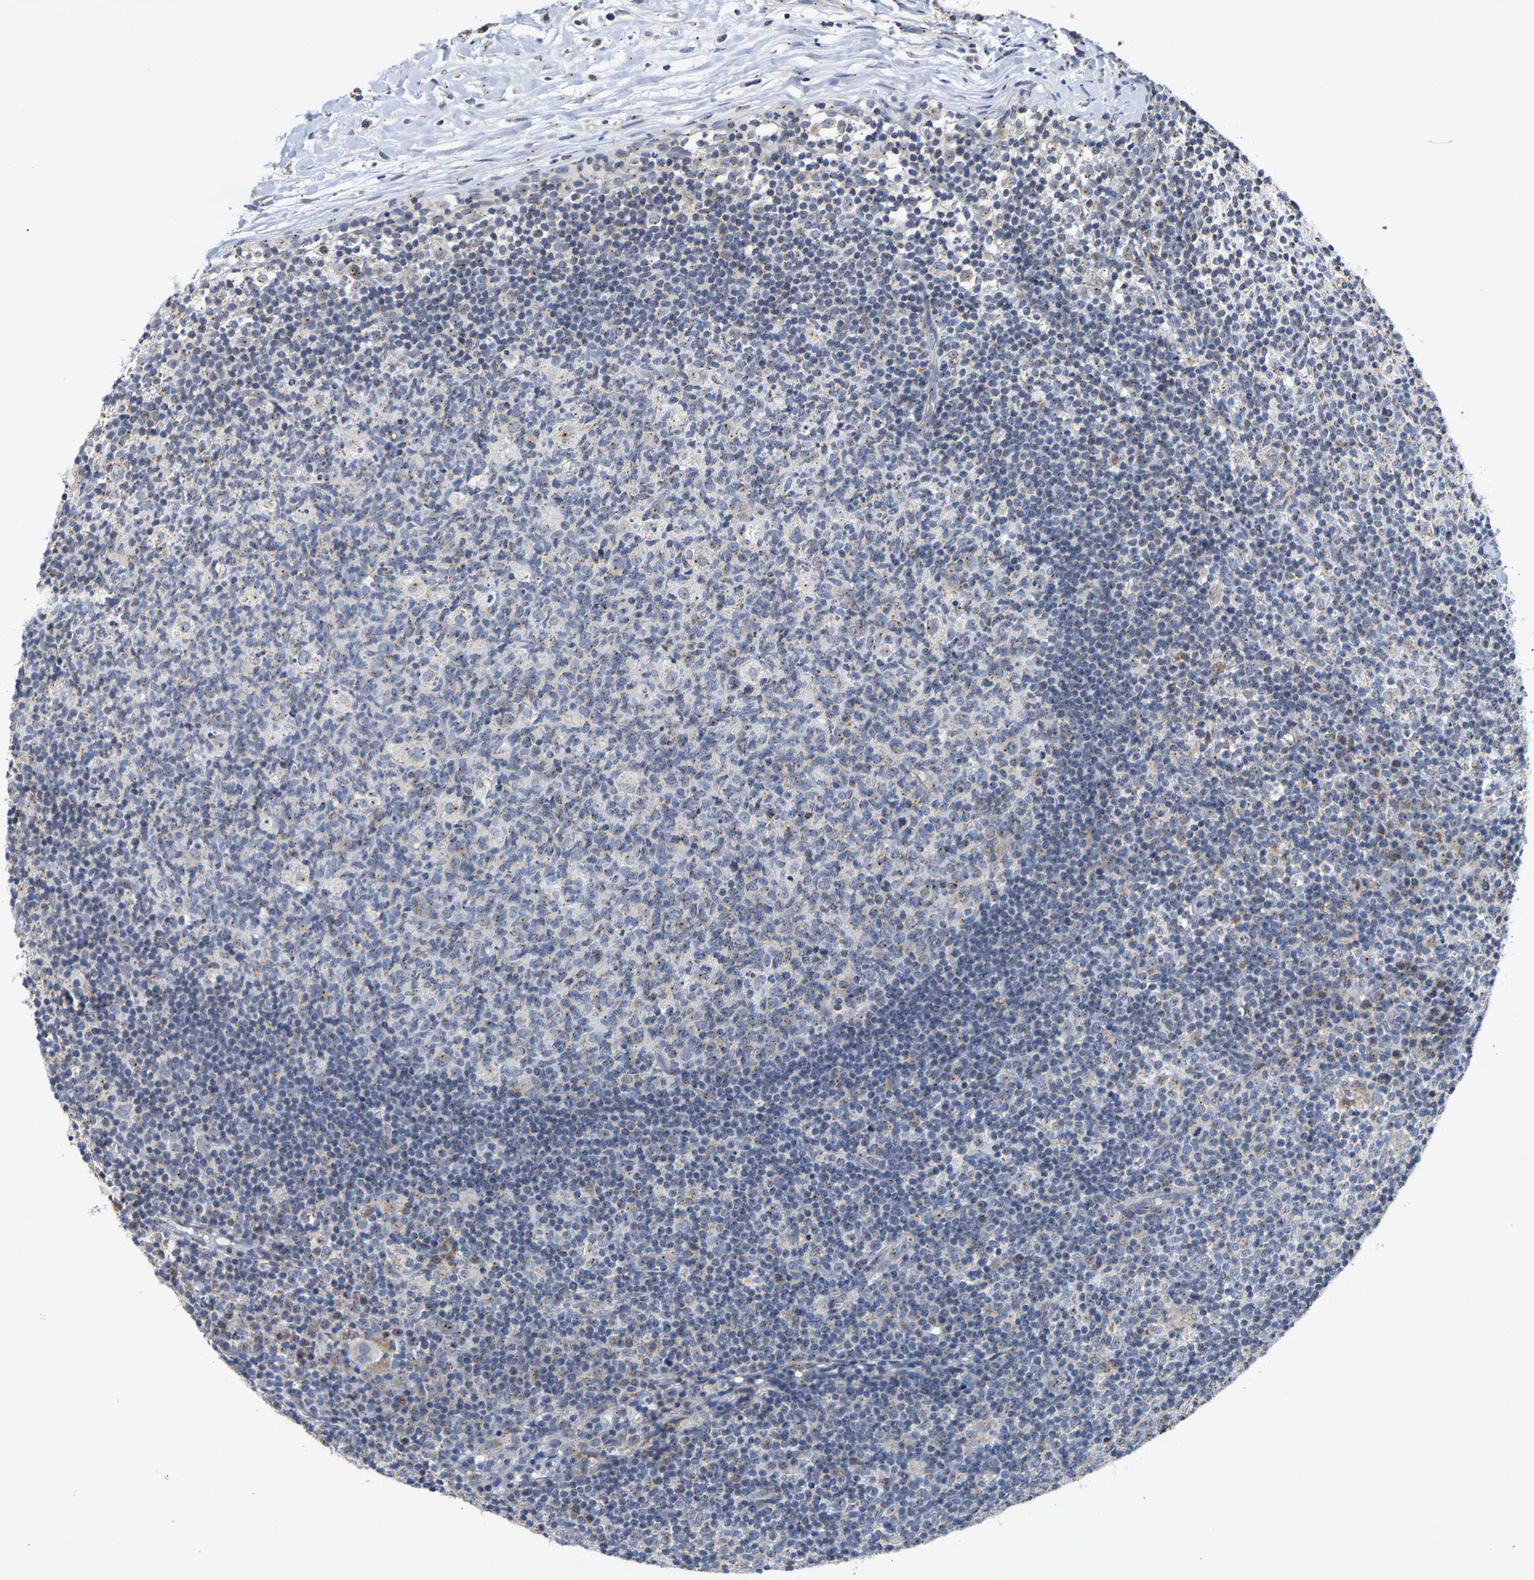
{"staining": {"intensity": "weak", "quantity": "25%-75%", "location": "cytoplasmic/membranous"}, "tissue": "lymph node", "cell_type": "Germinal center cells", "image_type": "normal", "snomed": [{"axis": "morphology", "description": "Normal tissue, NOS"}, {"axis": "morphology", "description": "Inflammation, NOS"}, {"axis": "topography", "description": "Lymph node"}], "caption": "Brown immunohistochemical staining in unremarkable human lymph node displays weak cytoplasmic/membranous positivity in about 25%-75% of germinal center cells. Nuclei are stained in blue.", "gene": "PCNT", "patient": {"sex": "male", "age": 55}}